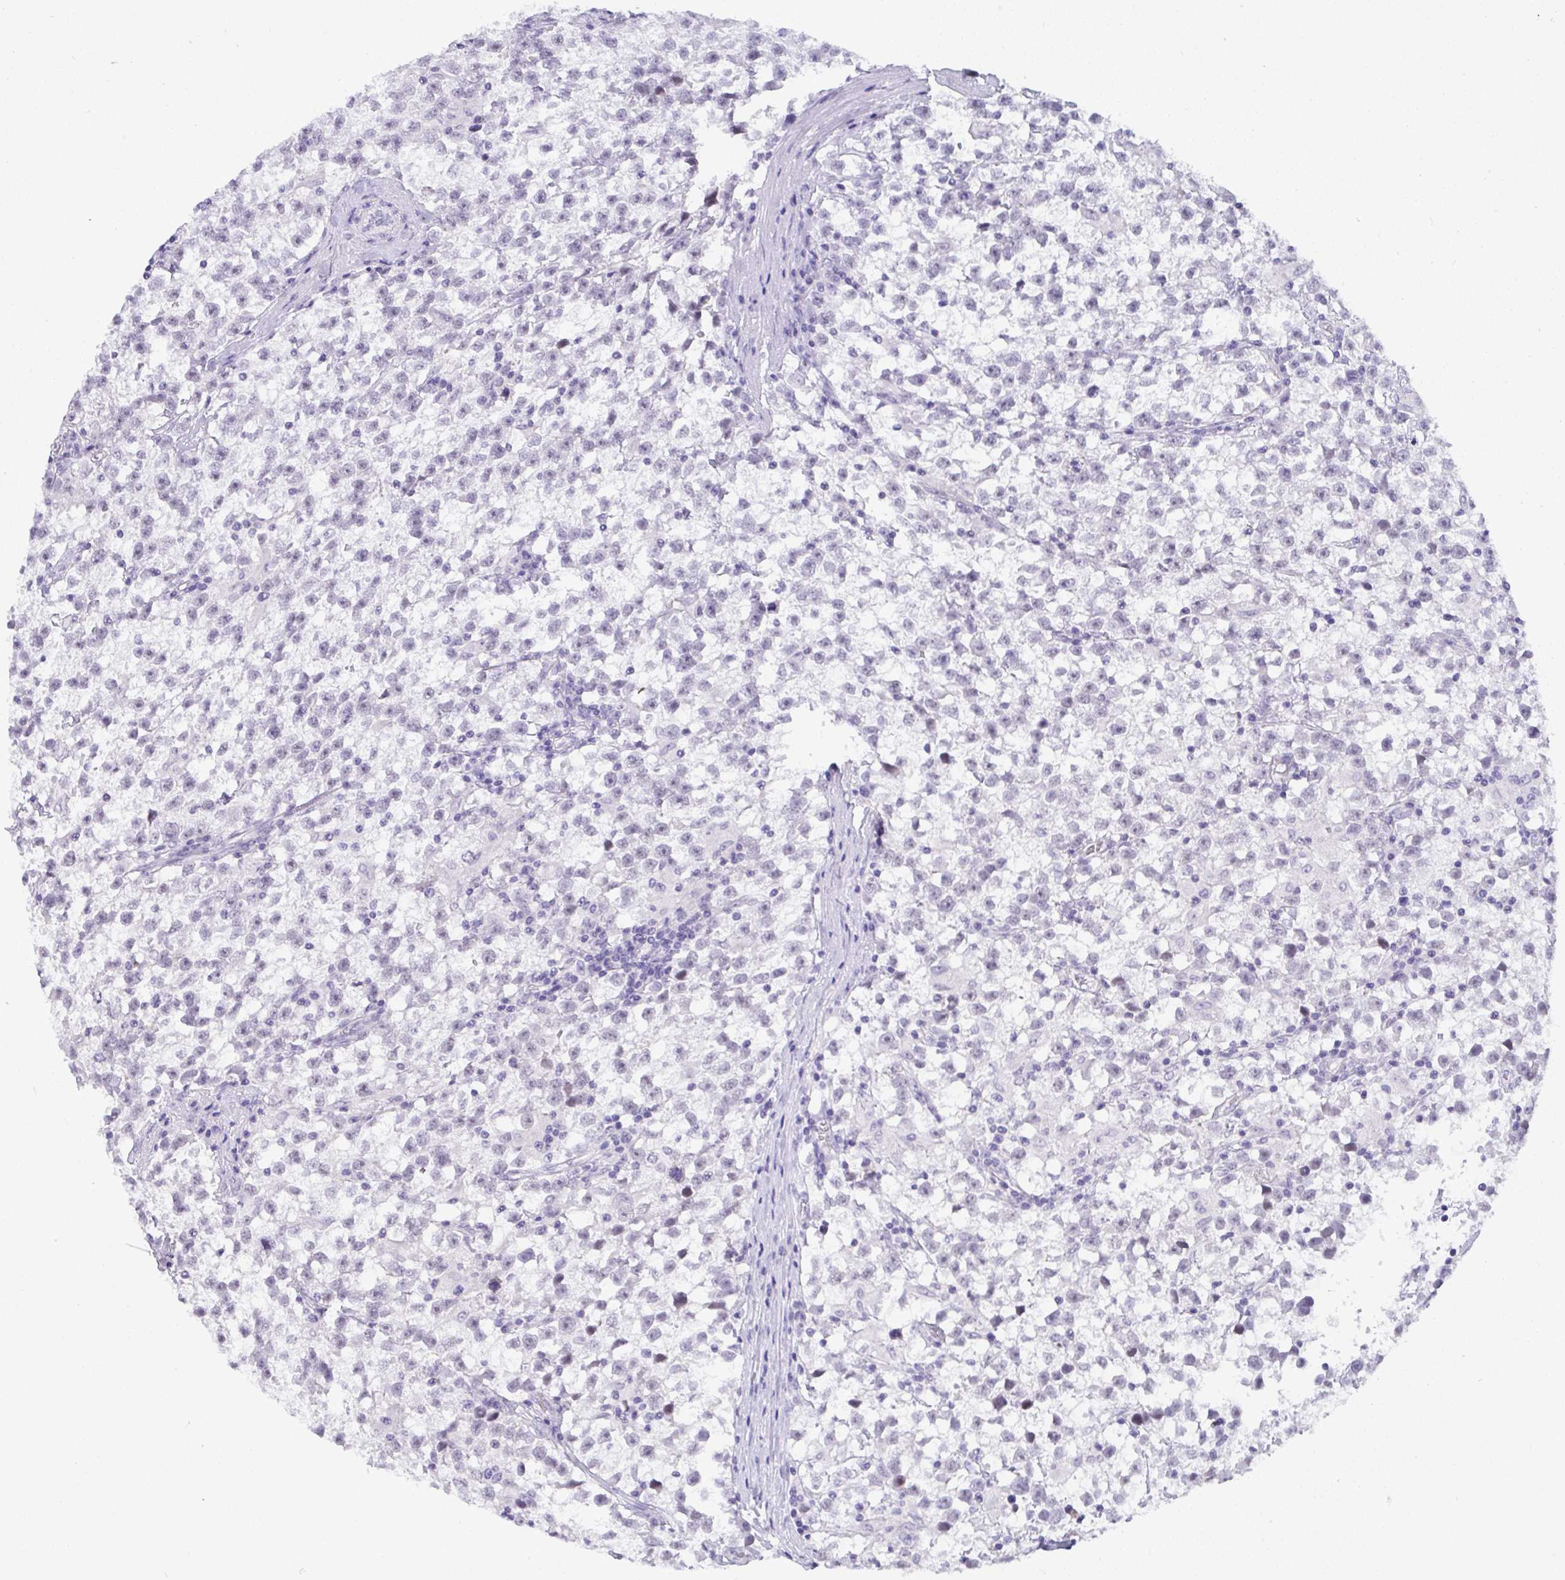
{"staining": {"intensity": "negative", "quantity": "none", "location": "none"}, "tissue": "testis cancer", "cell_type": "Tumor cells", "image_type": "cancer", "snomed": [{"axis": "morphology", "description": "Seminoma, NOS"}, {"axis": "topography", "description": "Testis"}], "caption": "Tumor cells are negative for protein expression in human testis cancer.", "gene": "YBX2", "patient": {"sex": "male", "age": 31}}